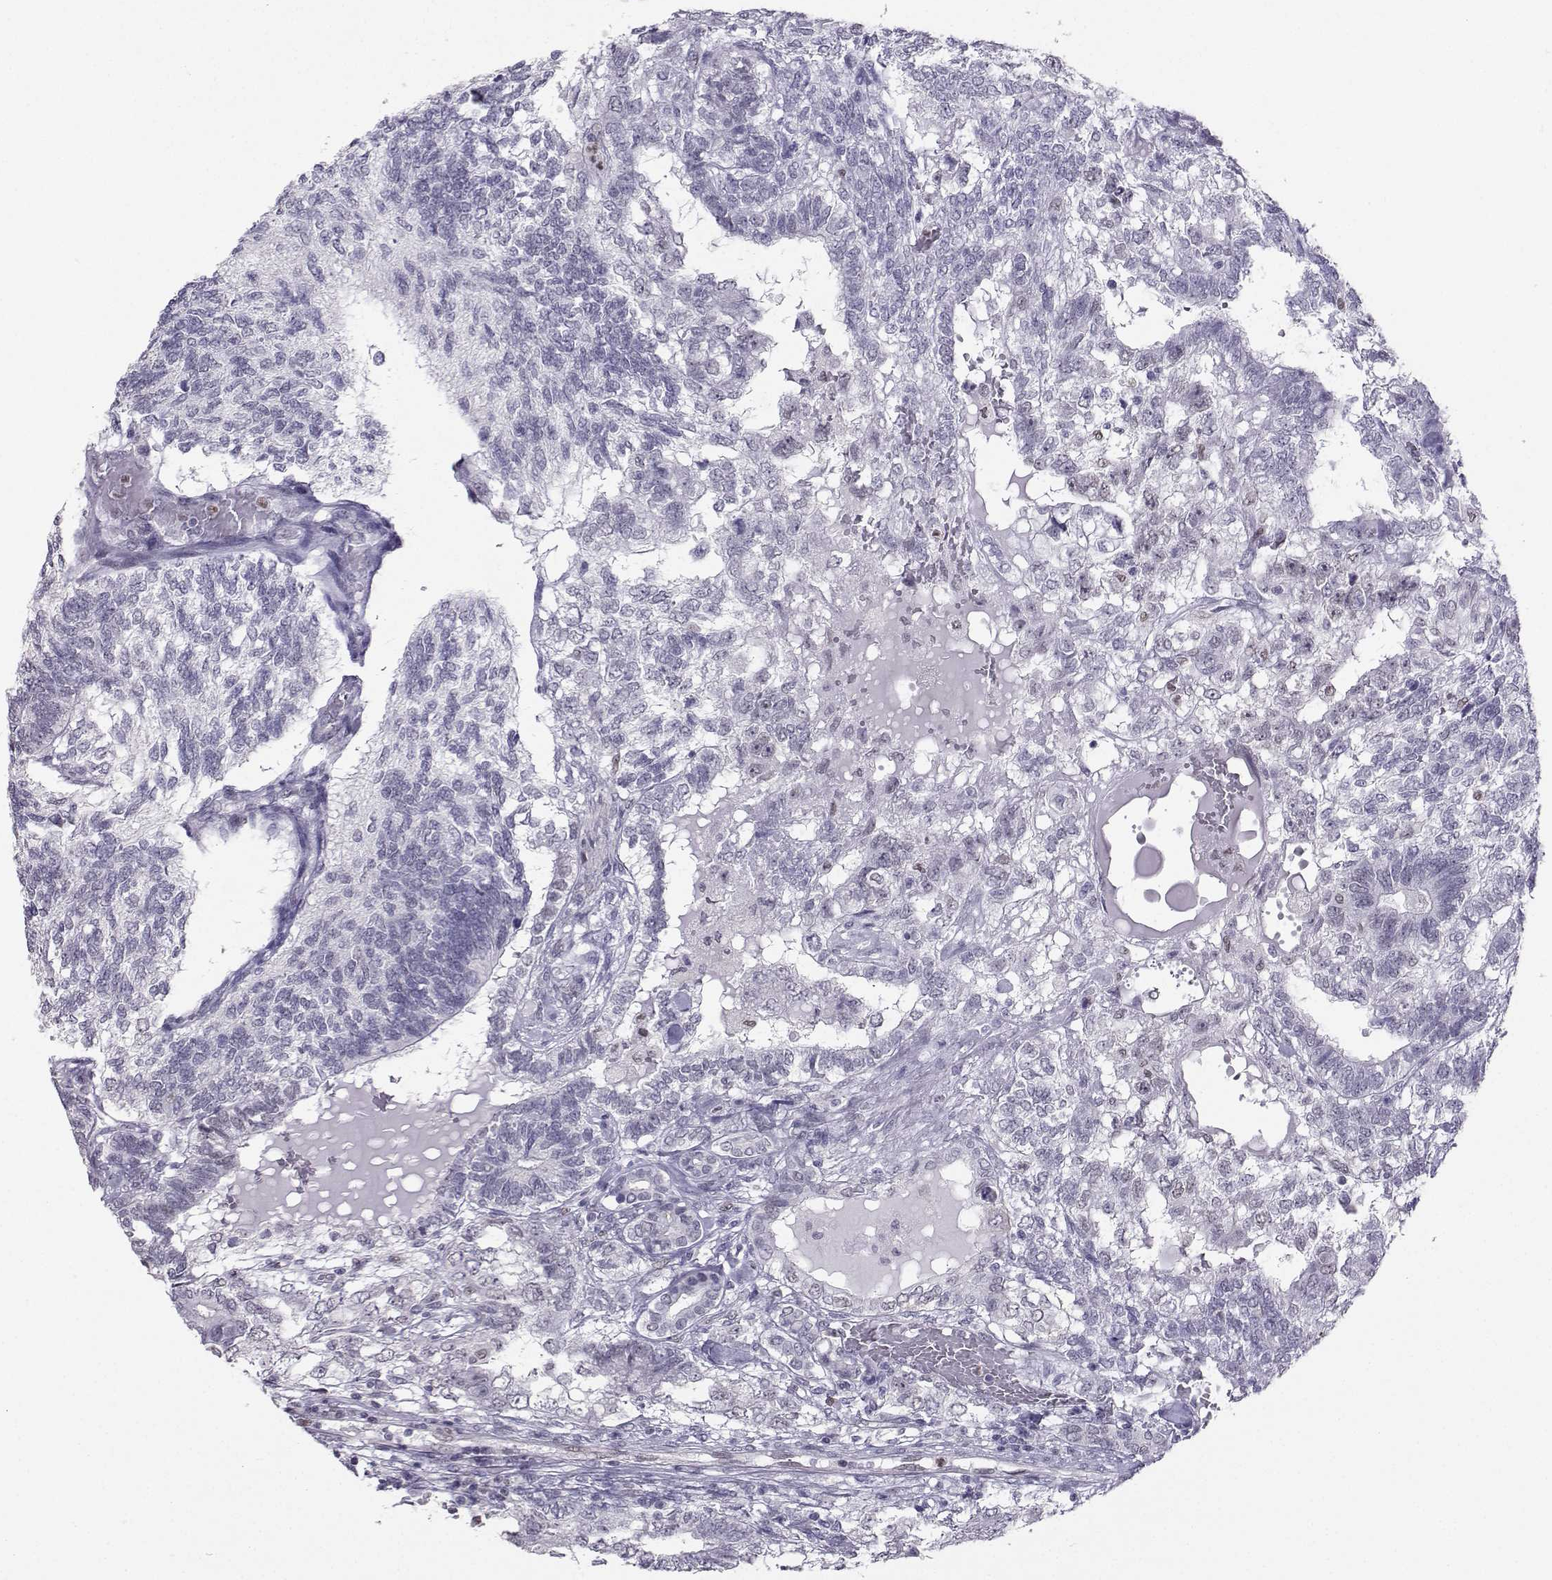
{"staining": {"intensity": "negative", "quantity": "none", "location": "none"}, "tissue": "testis cancer", "cell_type": "Tumor cells", "image_type": "cancer", "snomed": [{"axis": "morphology", "description": "Seminoma, NOS"}, {"axis": "morphology", "description": "Carcinoma, Embryonal, NOS"}, {"axis": "topography", "description": "Testis"}], "caption": "IHC of embryonal carcinoma (testis) displays no positivity in tumor cells. (Brightfield microscopy of DAB immunohistochemistry at high magnification).", "gene": "TEDC2", "patient": {"sex": "male", "age": 41}}